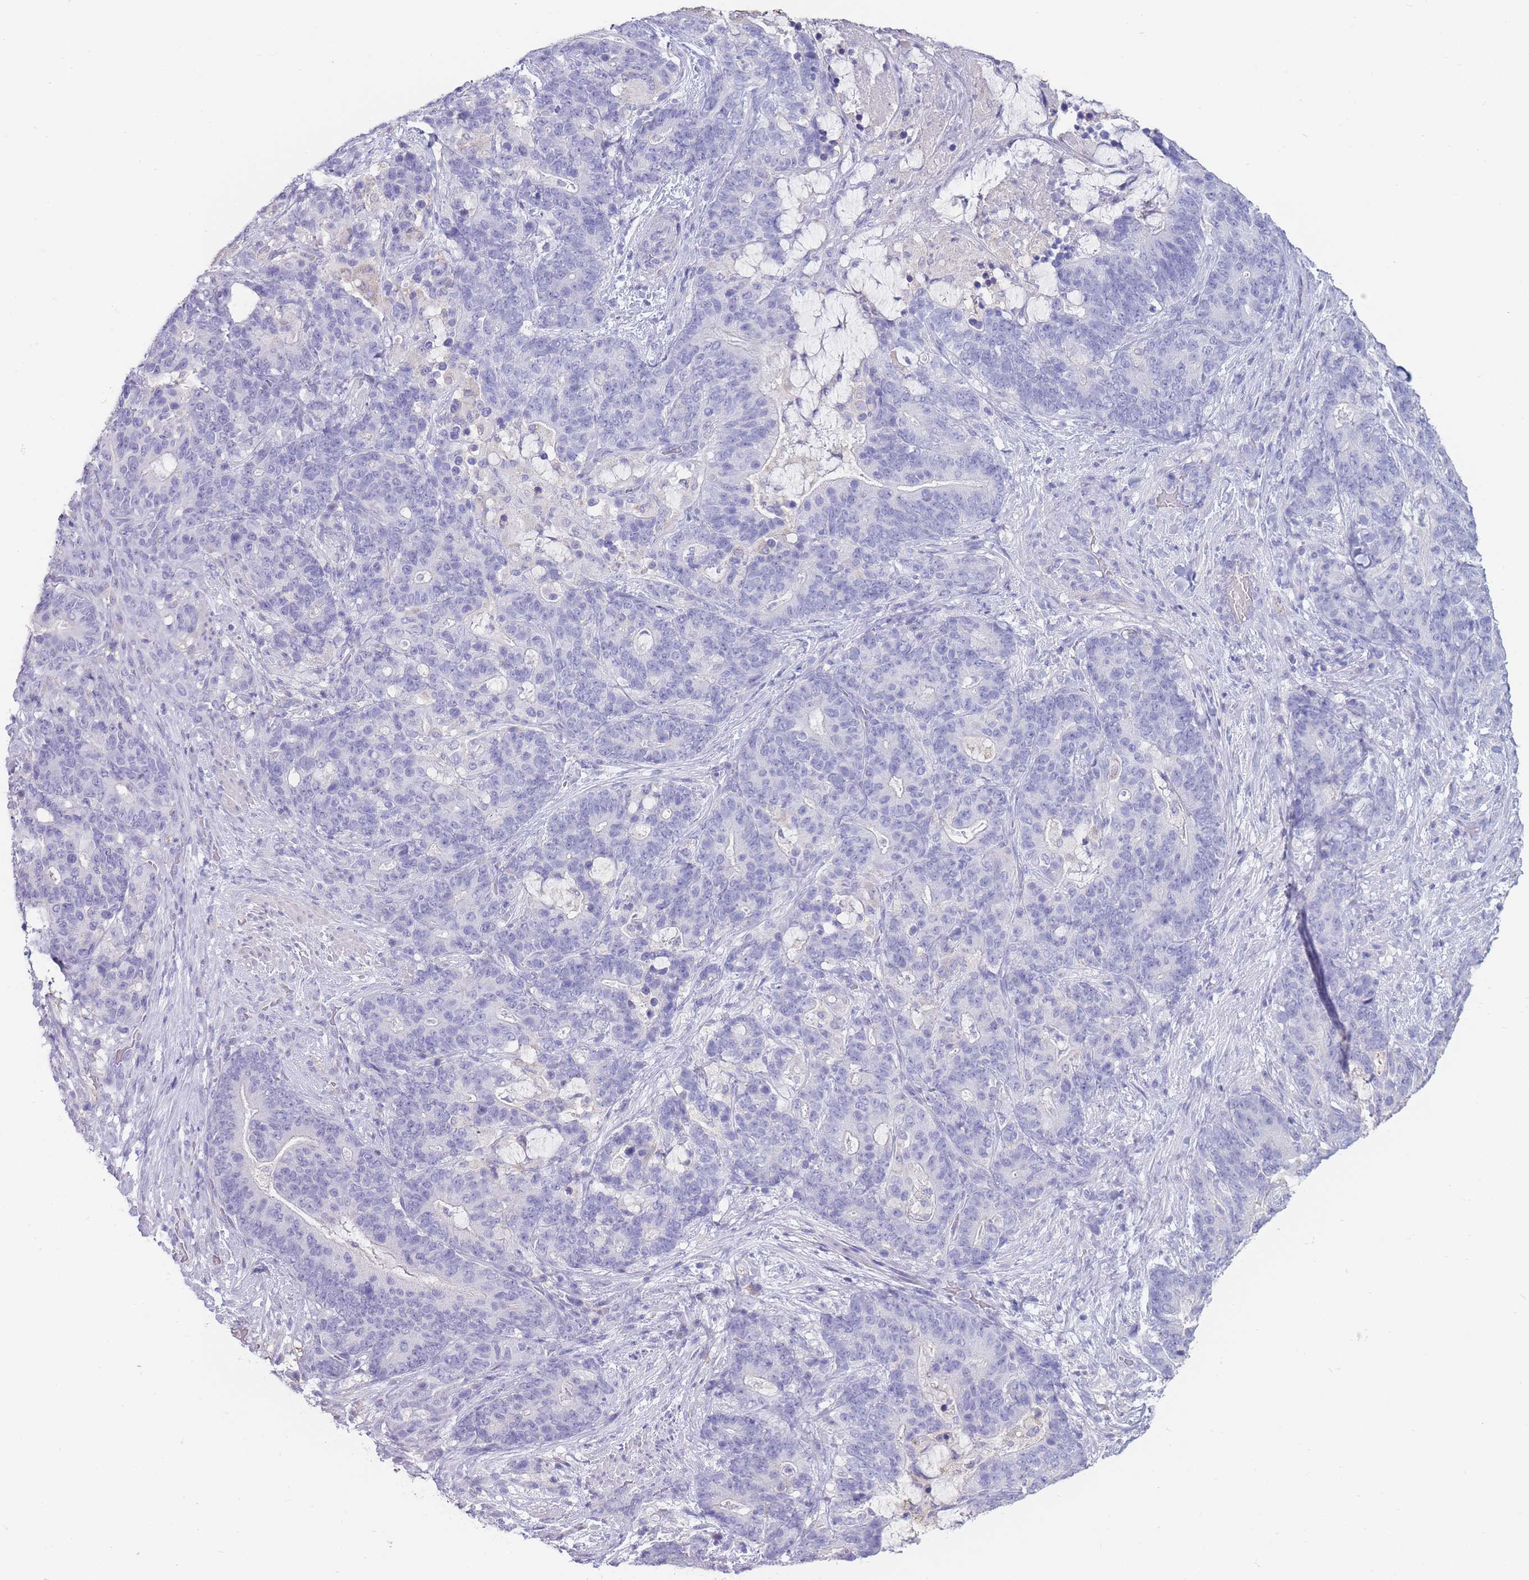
{"staining": {"intensity": "negative", "quantity": "none", "location": "none"}, "tissue": "stomach cancer", "cell_type": "Tumor cells", "image_type": "cancer", "snomed": [{"axis": "morphology", "description": "Normal tissue, NOS"}, {"axis": "morphology", "description": "Adenocarcinoma, NOS"}, {"axis": "topography", "description": "Stomach"}], "caption": "A histopathology image of adenocarcinoma (stomach) stained for a protein reveals no brown staining in tumor cells. (Brightfield microscopy of DAB immunohistochemistry (IHC) at high magnification).", "gene": "CD37", "patient": {"sex": "female", "age": 64}}